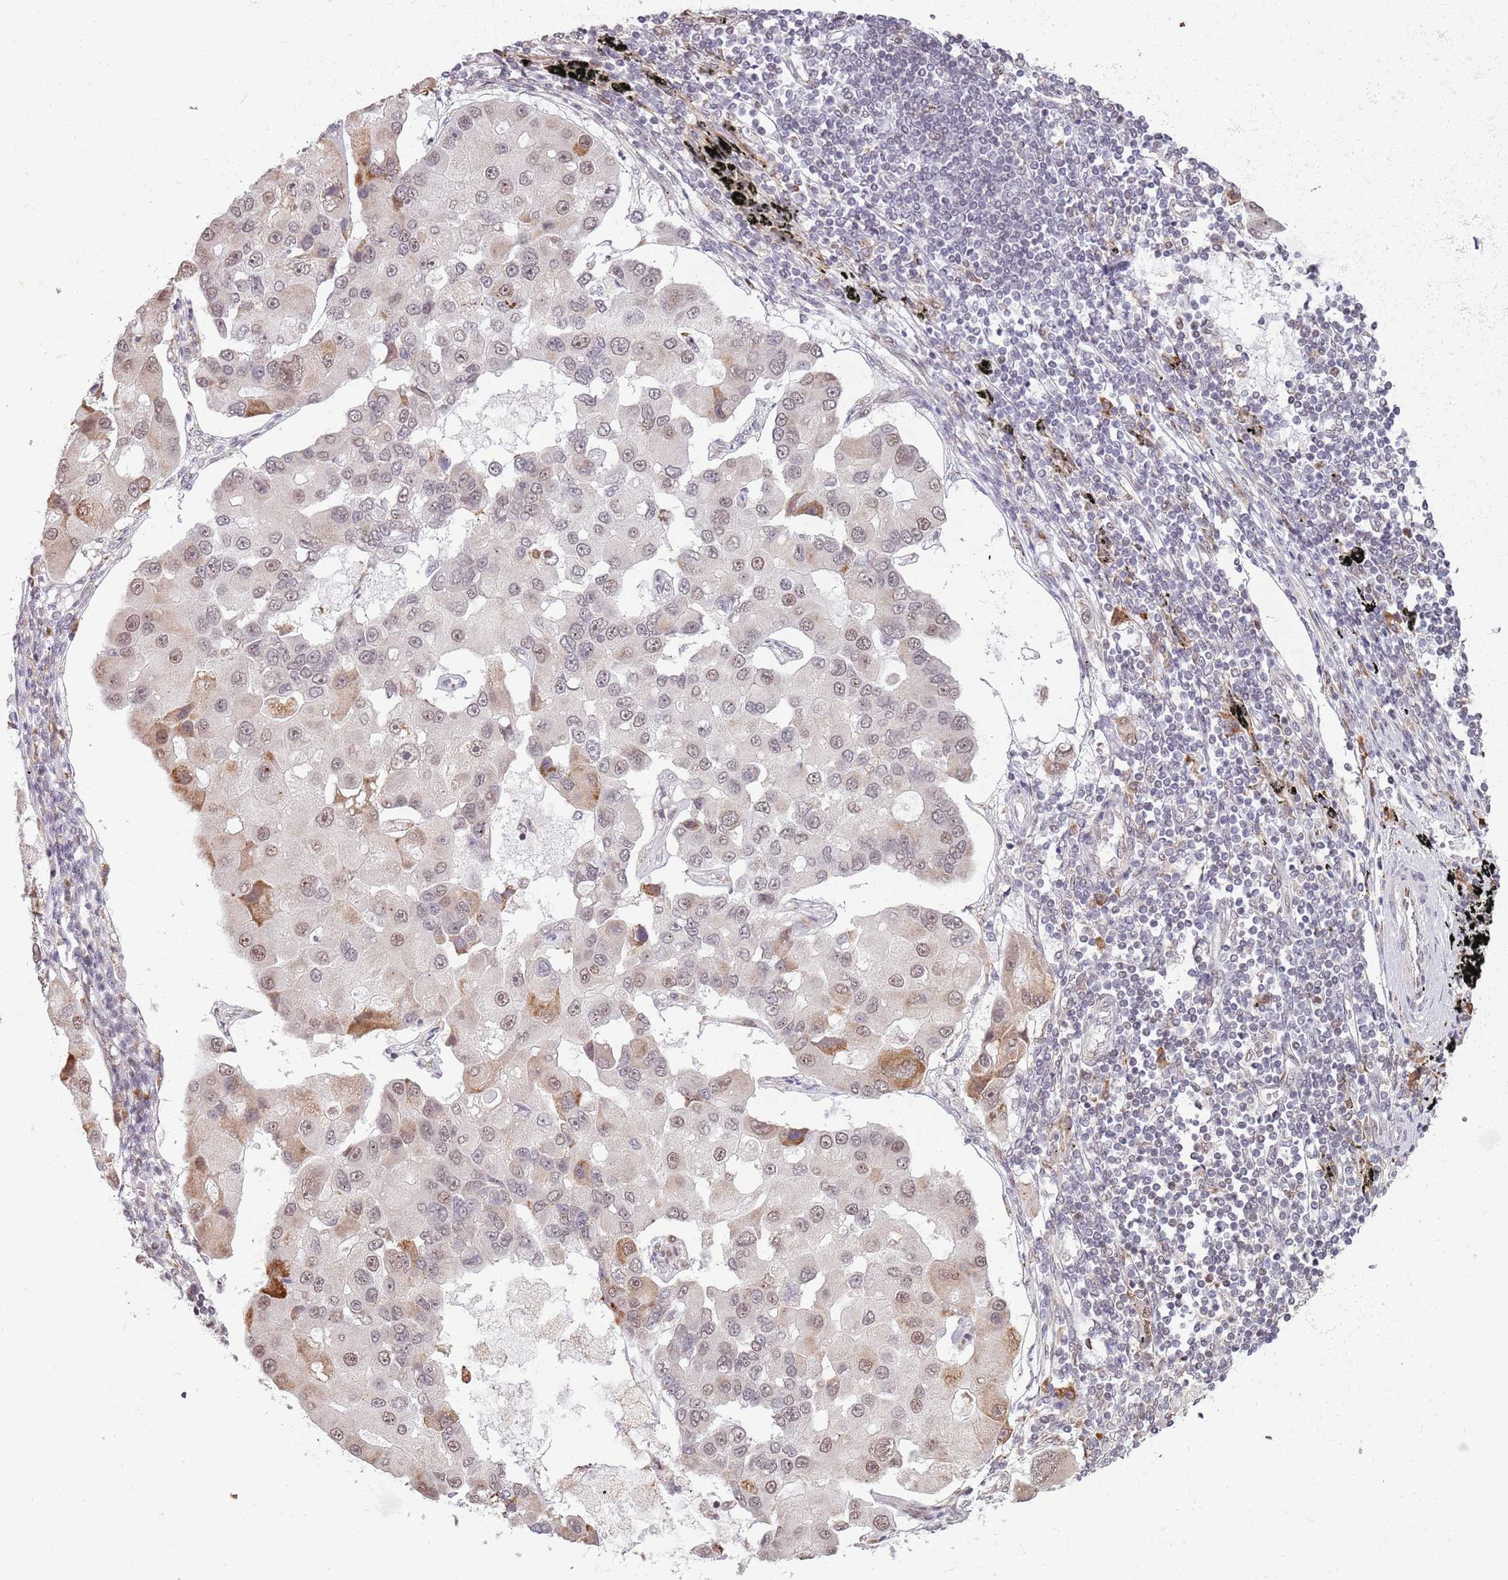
{"staining": {"intensity": "weak", "quantity": "25%-75%", "location": "nuclear"}, "tissue": "lung cancer", "cell_type": "Tumor cells", "image_type": "cancer", "snomed": [{"axis": "morphology", "description": "Adenocarcinoma, NOS"}, {"axis": "topography", "description": "Lung"}], "caption": "Protein expression analysis of human lung cancer reveals weak nuclear staining in about 25%-75% of tumor cells.", "gene": "BARD1", "patient": {"sex": "female", "age": 54}}